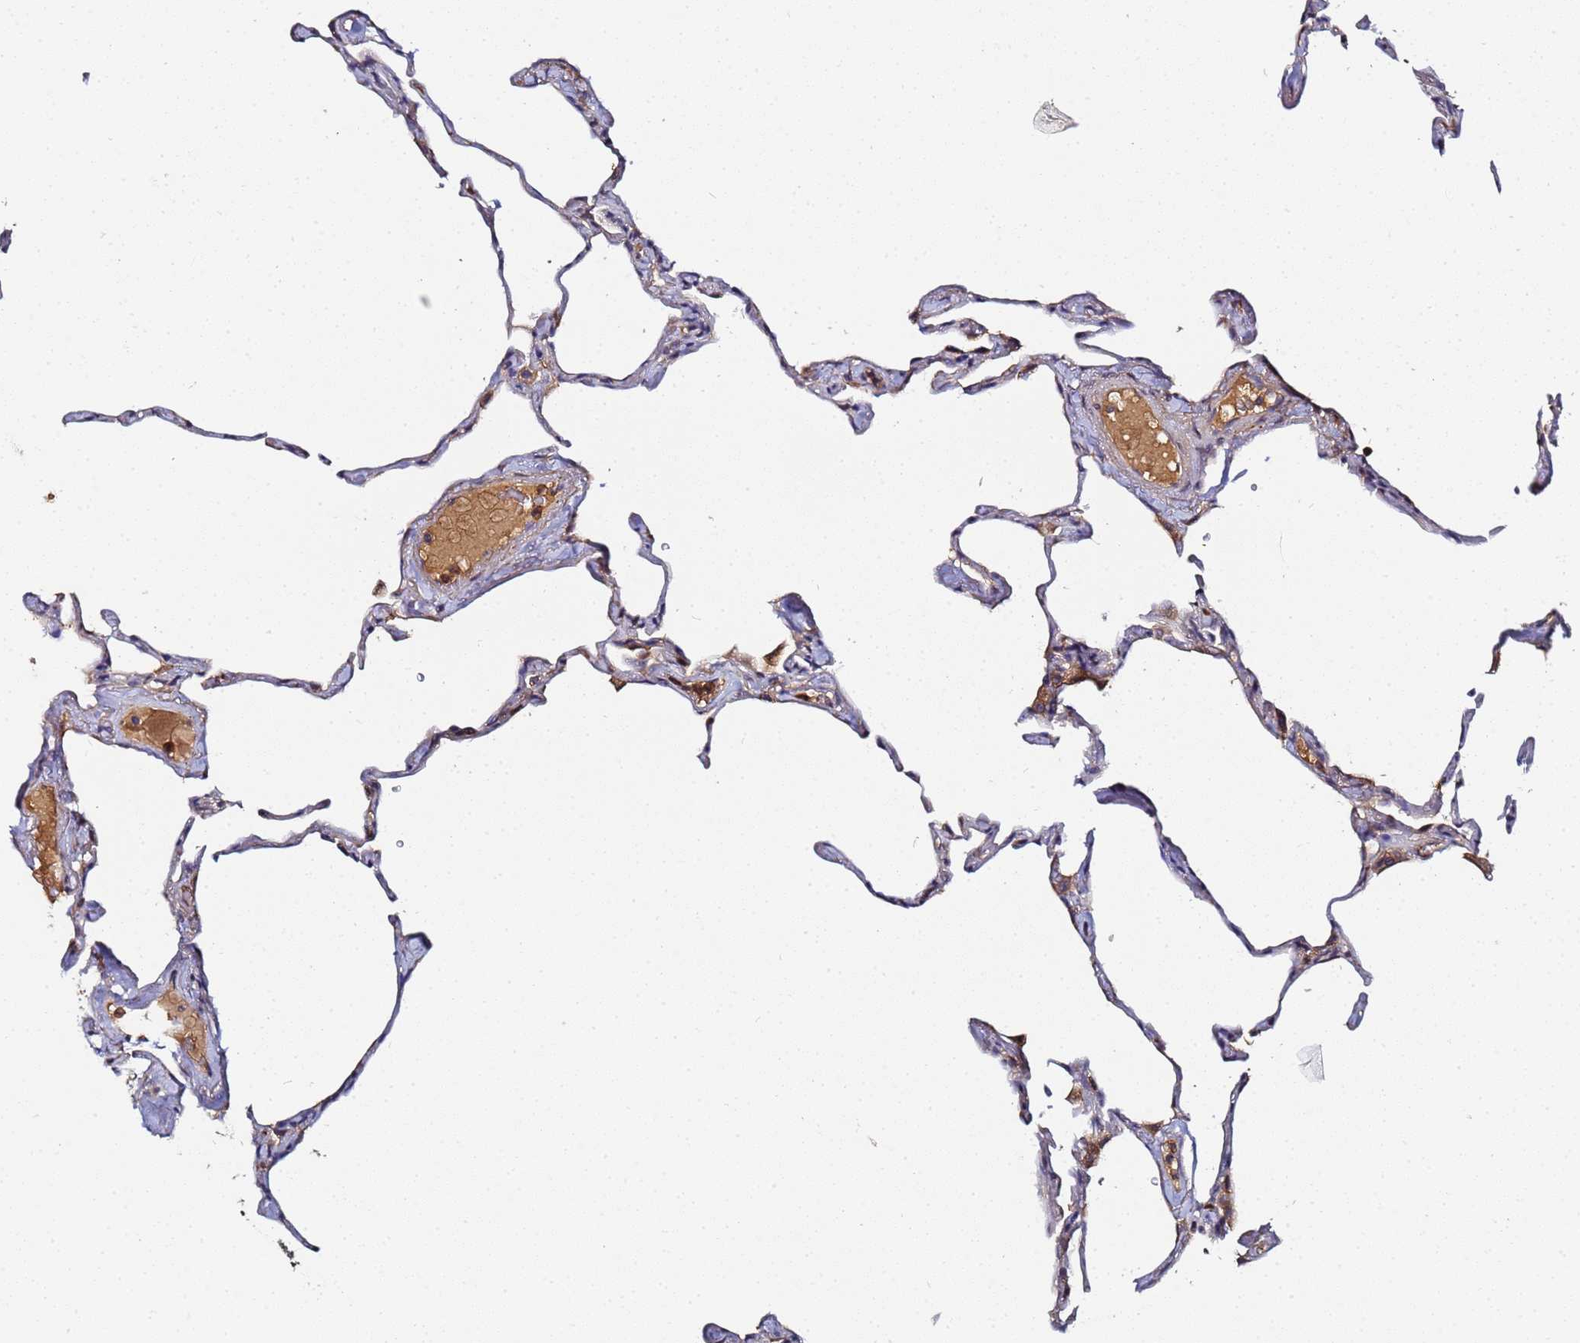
{"staining": {"intensity": "negative", "quantity": "none", "location": "none"}, "tissue": "lung", "cell_type": "Alveolar cells", "image_type": "normal", "snomed": [{"axis": "morphology", "description": "Normal tissue, NOS"}, {"axis": "topography", "description": "Lung"}], "caption": "Immunohistochemistry micrograph of benign lung: lung stained with DAB displays no significant protein expression in alveolar cells.", "gene": "LRRC69", "patient": {"sex": "male", "age": 65}}